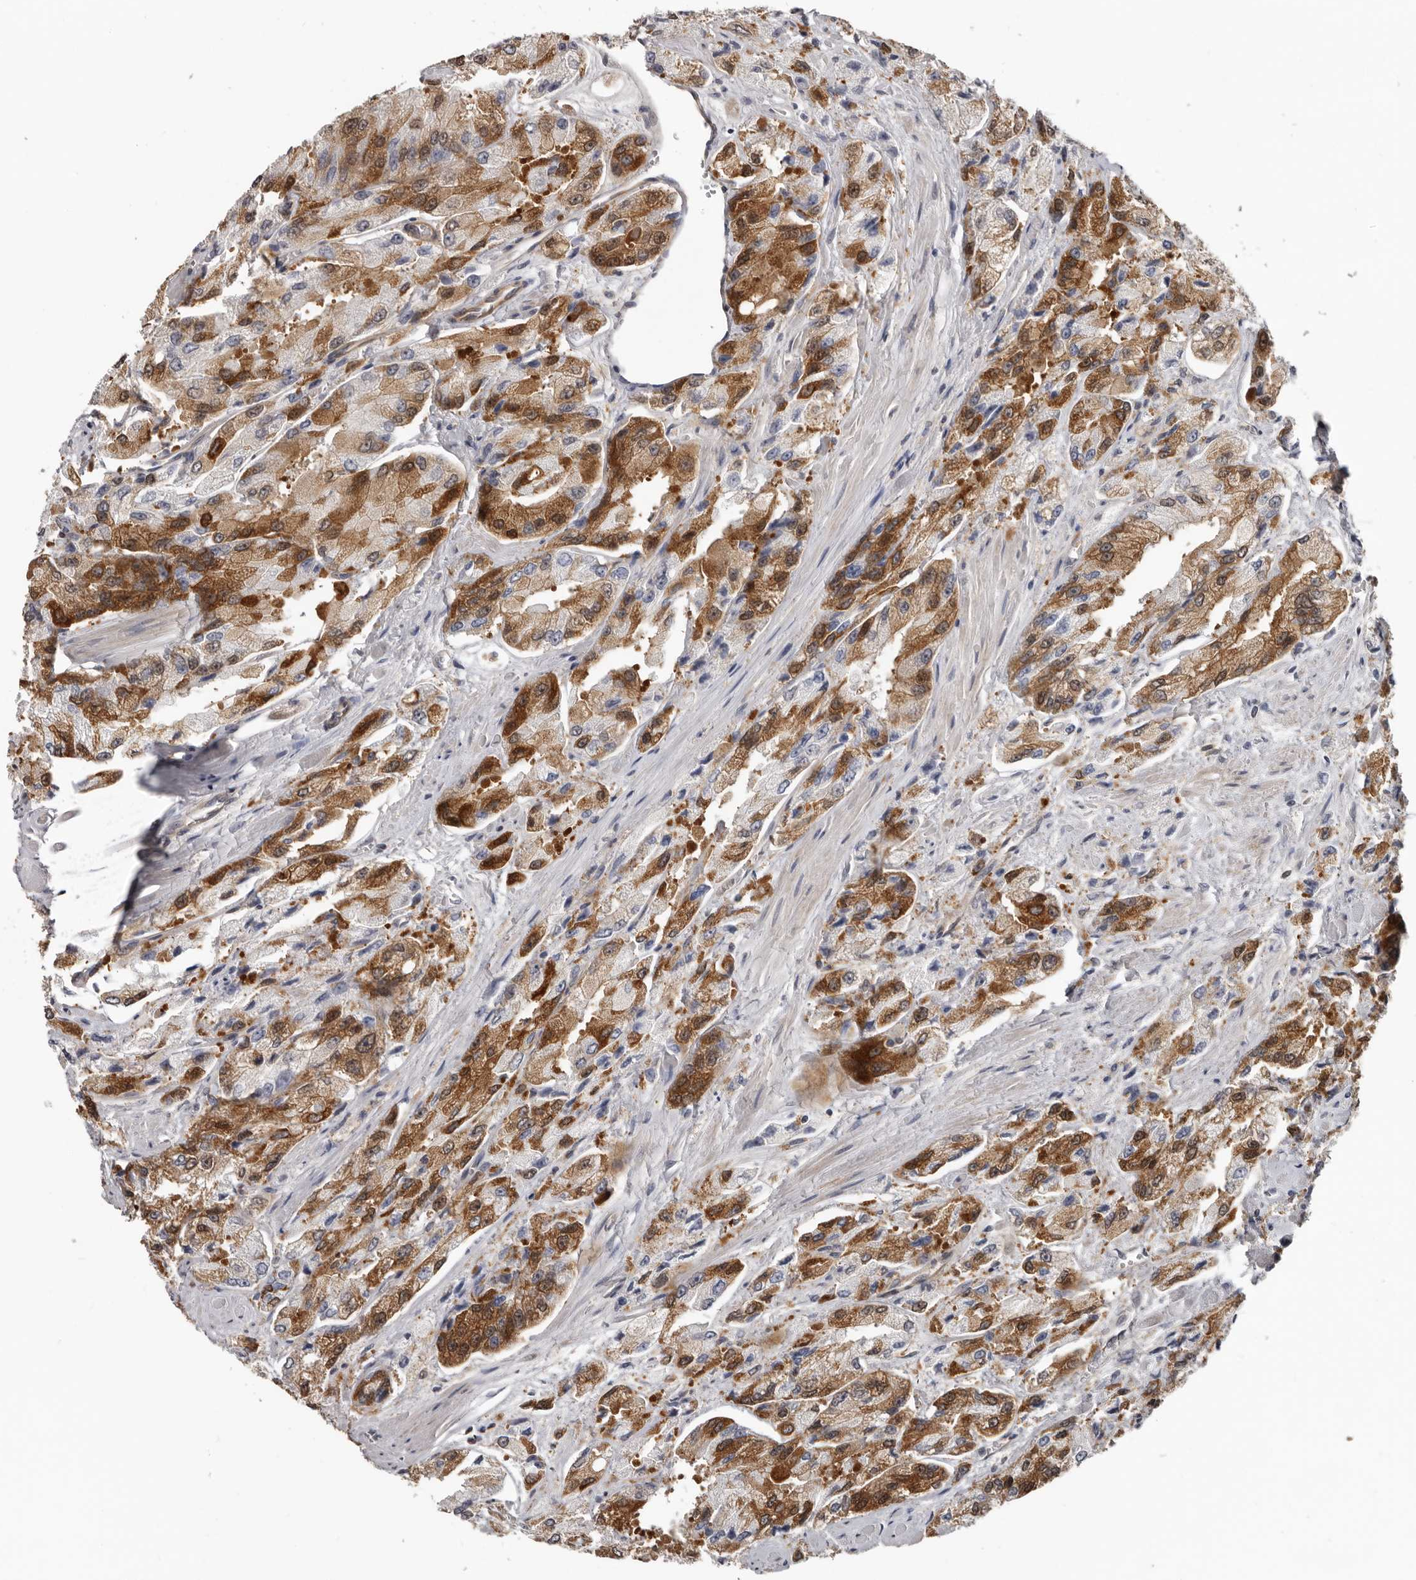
{"staining": {"intensity": "moderate", "quantity": ">75%", "location": "cytoplasmic/membranous"}, "tissue": "prostate cancer", "cell_type": "Tumor cells", "image_type": "cancer", "snomed": [{"axis": "morphology", "description": "Adenocarcinoma, High grade"}, {"axis": "topography", "description": "Prostate"}], "caption": "This histopathology image shows IHC staining of prostate high-grade adenocarcinoma, with medium moderate cytoplasmic/membranous staining in approximately >75% of tumor cells.", "gene": "BAD", "patient": {"sex": "male", "age": 58}}